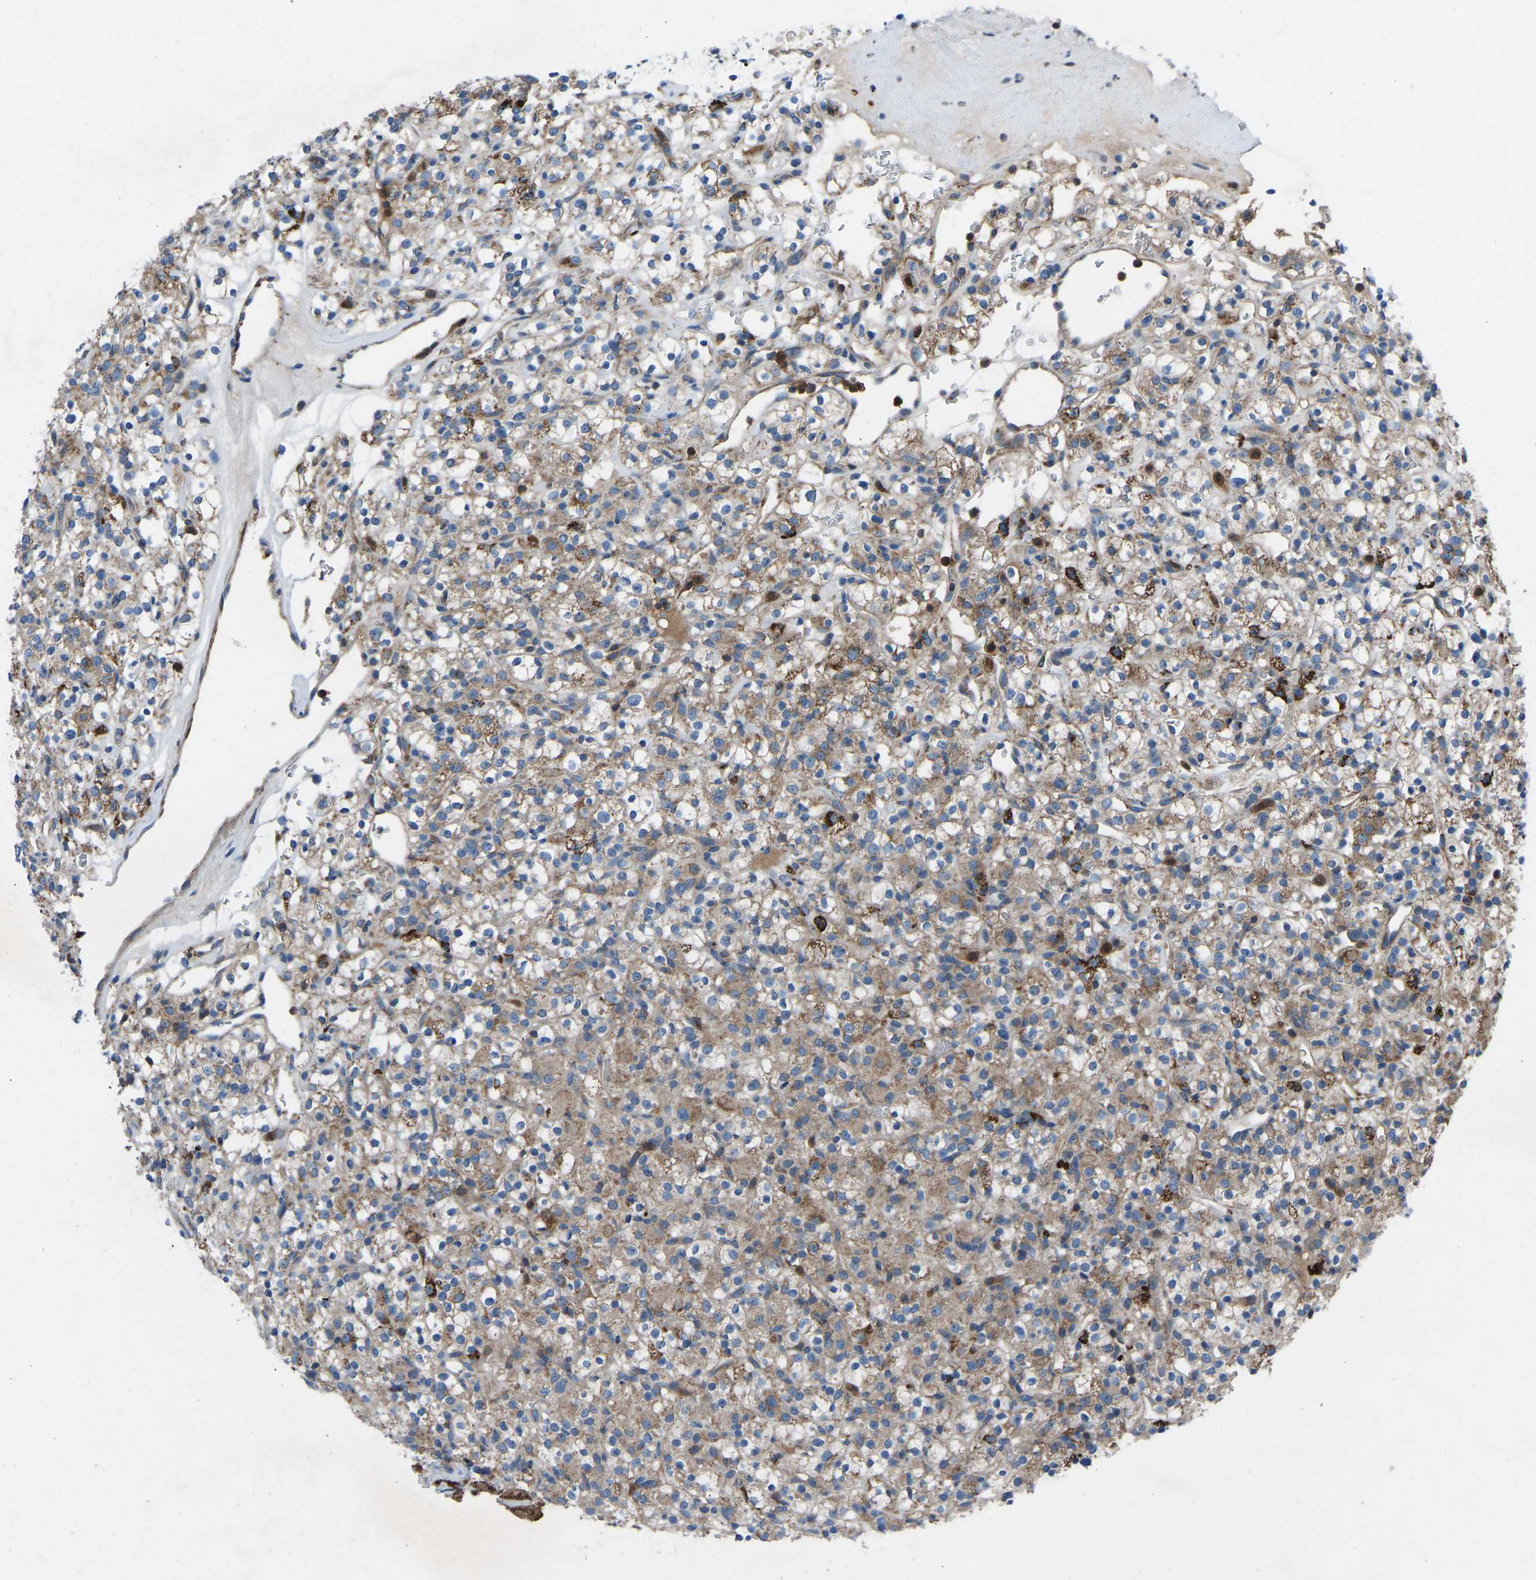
{"staining": {"intensity": "weak", "quantity": ">75%", "location": "cytoplasmic/membranous"}, "tissue": "renal cancer", "cell_type": "Tumor cells", "image_type": "cancer", "snomed": [{"axis": "morphology", "description": "Normal tissue, NOS"}, {"axis": "morphology", "description": "Adenocarcinoma, NOS"}, {"axis": "topography", "description": "Kidney"}], "caption": "This is a photomicrograph of immunohistochemistry (IHC) staining of renal cancer, which shows weak expression in the cytoplasmic/membranous of tumor cells.", "gene": "GRK6", "patient": {"sex": "female", "age": 72}}